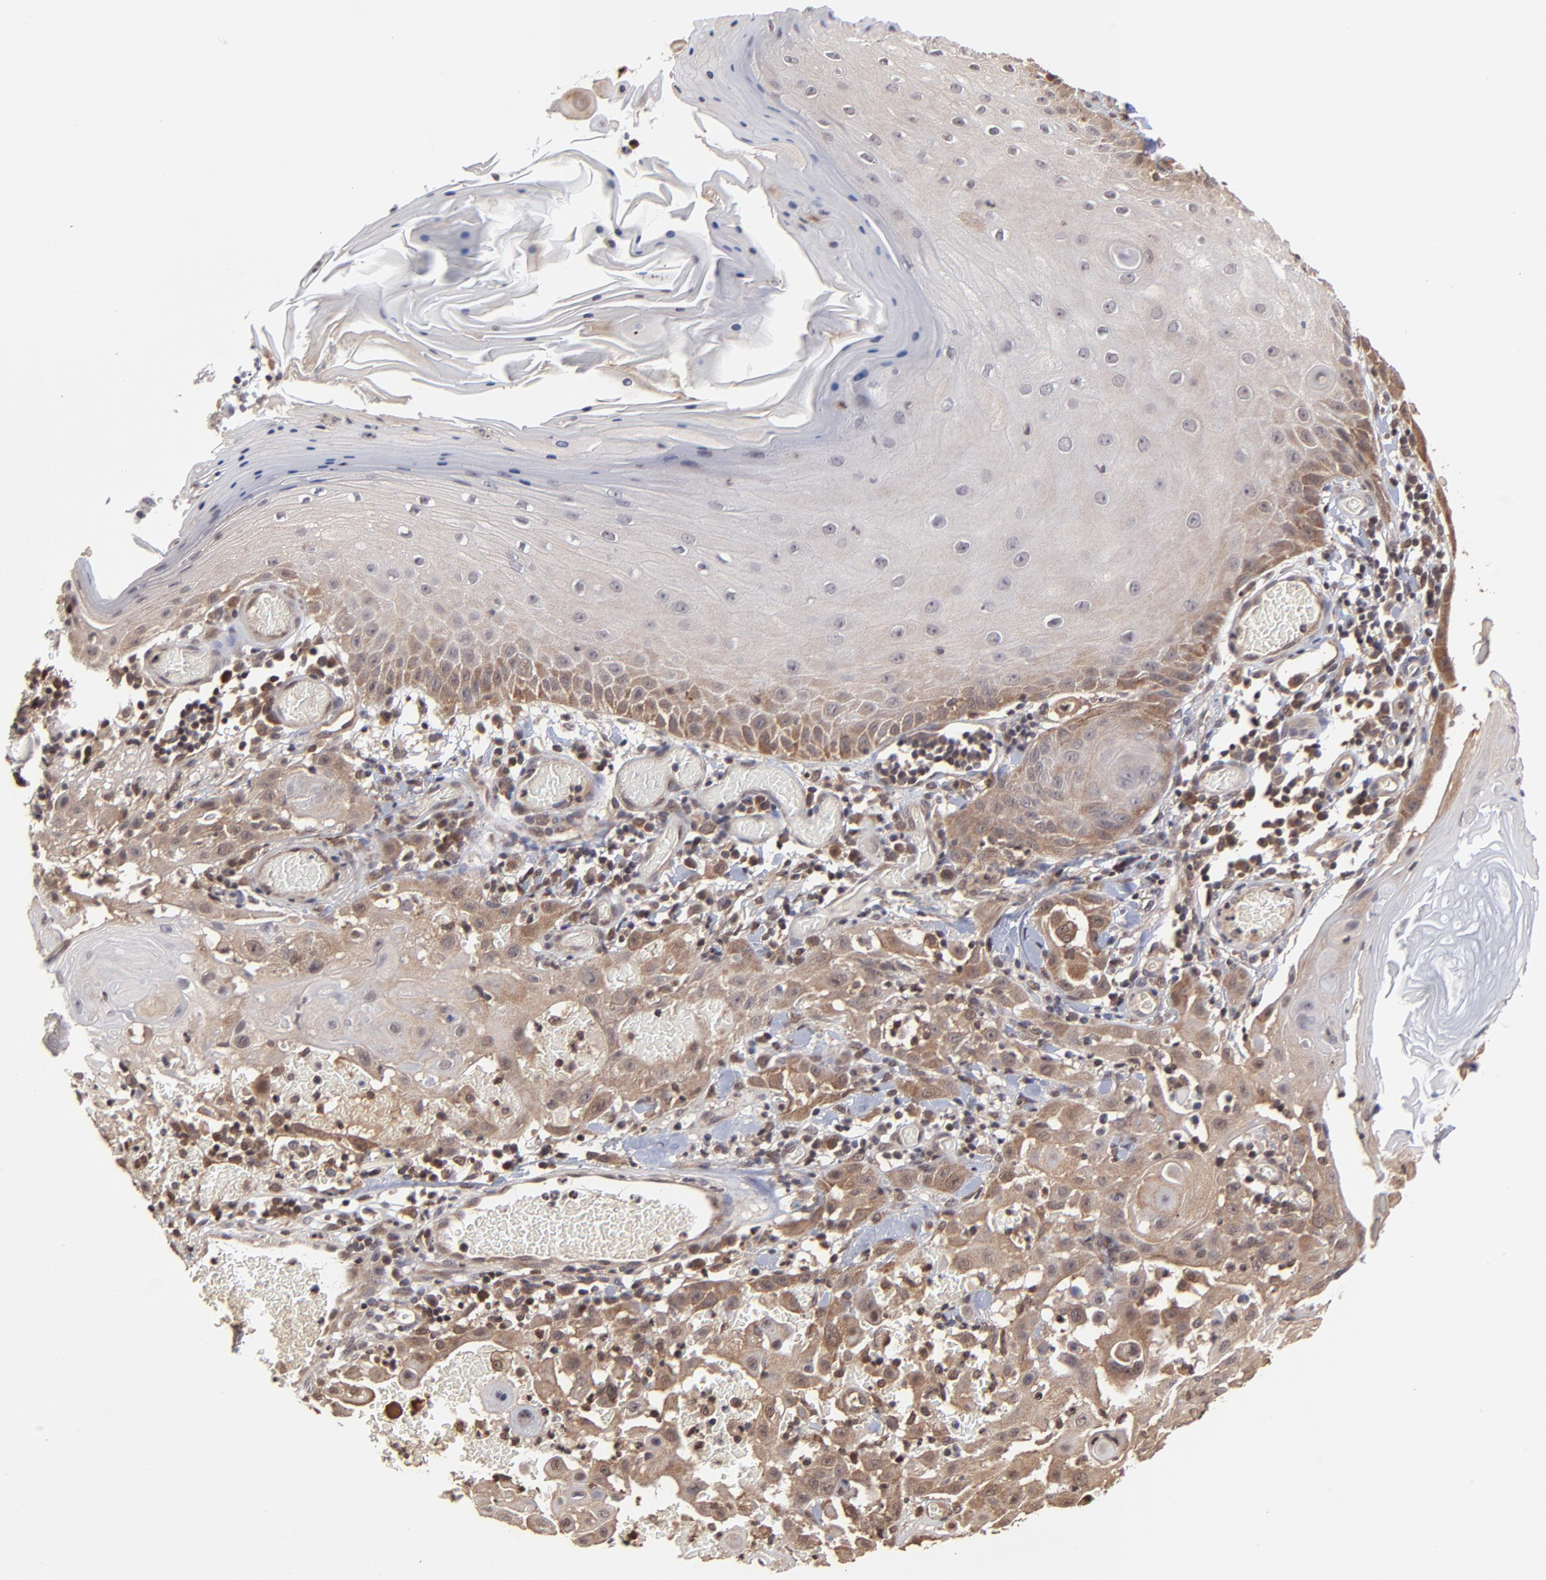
{"staining": {"intensity": "moderate", "quantity": ">75%", "location": "cytoplasmic/membranous"}, "tissue": "skin cancer", "cell_type": "Tumor cells", "image_type": "cancer", "snomed": [{"axis": "morphology", "description": "Squamous cell carcinoma, NOS"}, {"axis": "topography", "description": "Skin"}], "caption": "High-magnification brightfield microscopy of skin cancer (squamous cell carcinoma) stained with DAB (3,3'-diaminobenzidine) (brown) and counterstained with hematoxylin (blue). tumor cells exhibit moderate cytoplasmic/membranous expression is identified in about>75% of cells.", "gene": "UBE2L6", "patient": {"sex": "male", "age": 24}}